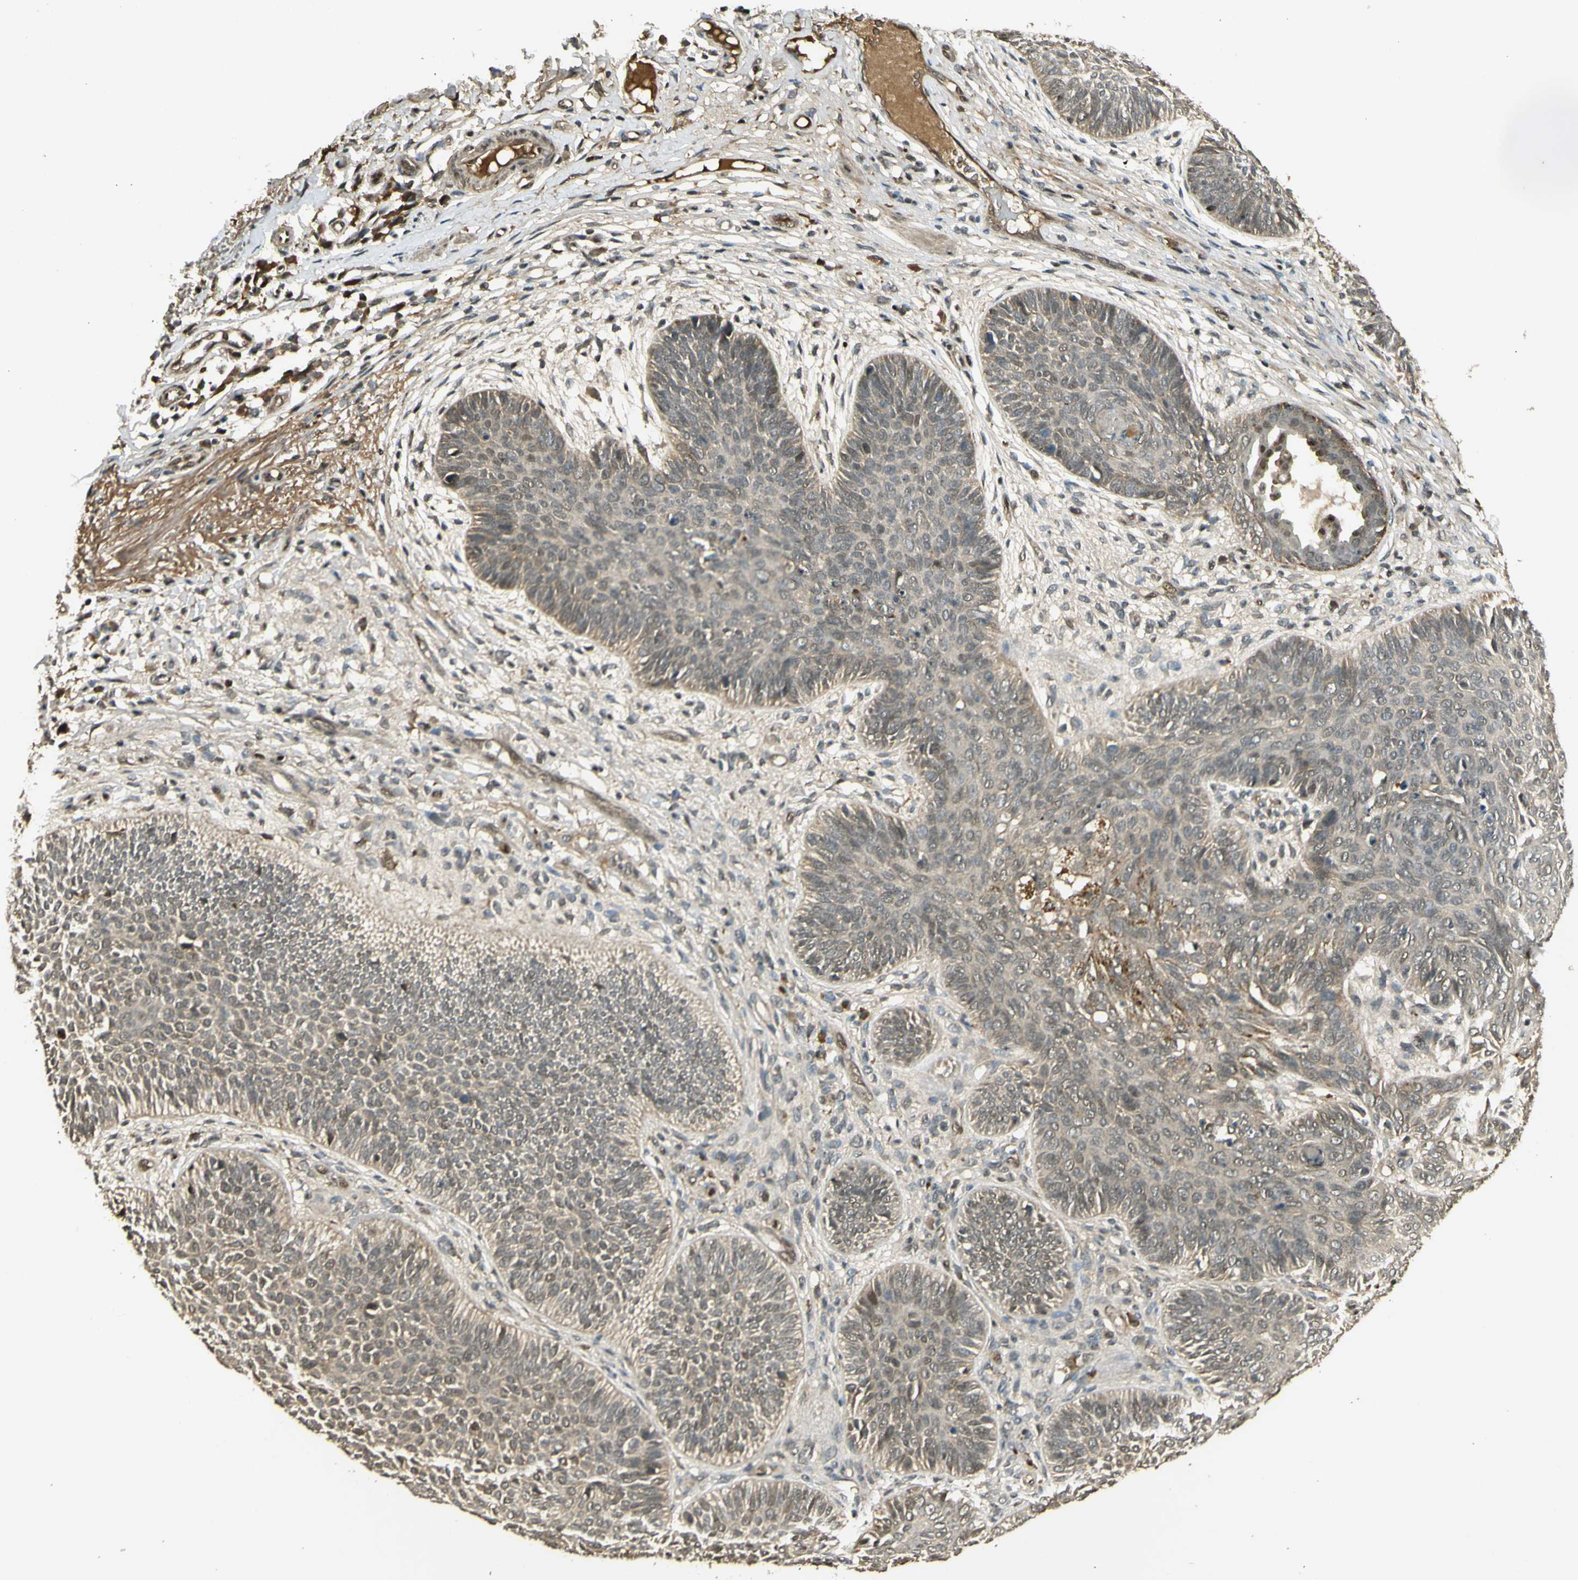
{"staining": {"intensity": "weak", "quantity": "<25%", "location": "cytoplasmic/membranous,nuclear"}, "tissue": "skin cancer", "cell_type": "Tumor cells", "image_type": "cancer", "snomed": [{"axis": "morphology", "description": "Normal tissue, NOS"}, {"axis": "morphology", "description": "Basal cell carcinoma"}, {"axis": "topography", "description": "Skin"}], "caption": "A high-resolution micrograph shows immunohistochemistry (IHC) staining of skin basal cell carcinoma, which displays no significant positivity in tumor cells.", "gene": "GMEB2", "patient": {"sex": "male", "age": 52}}